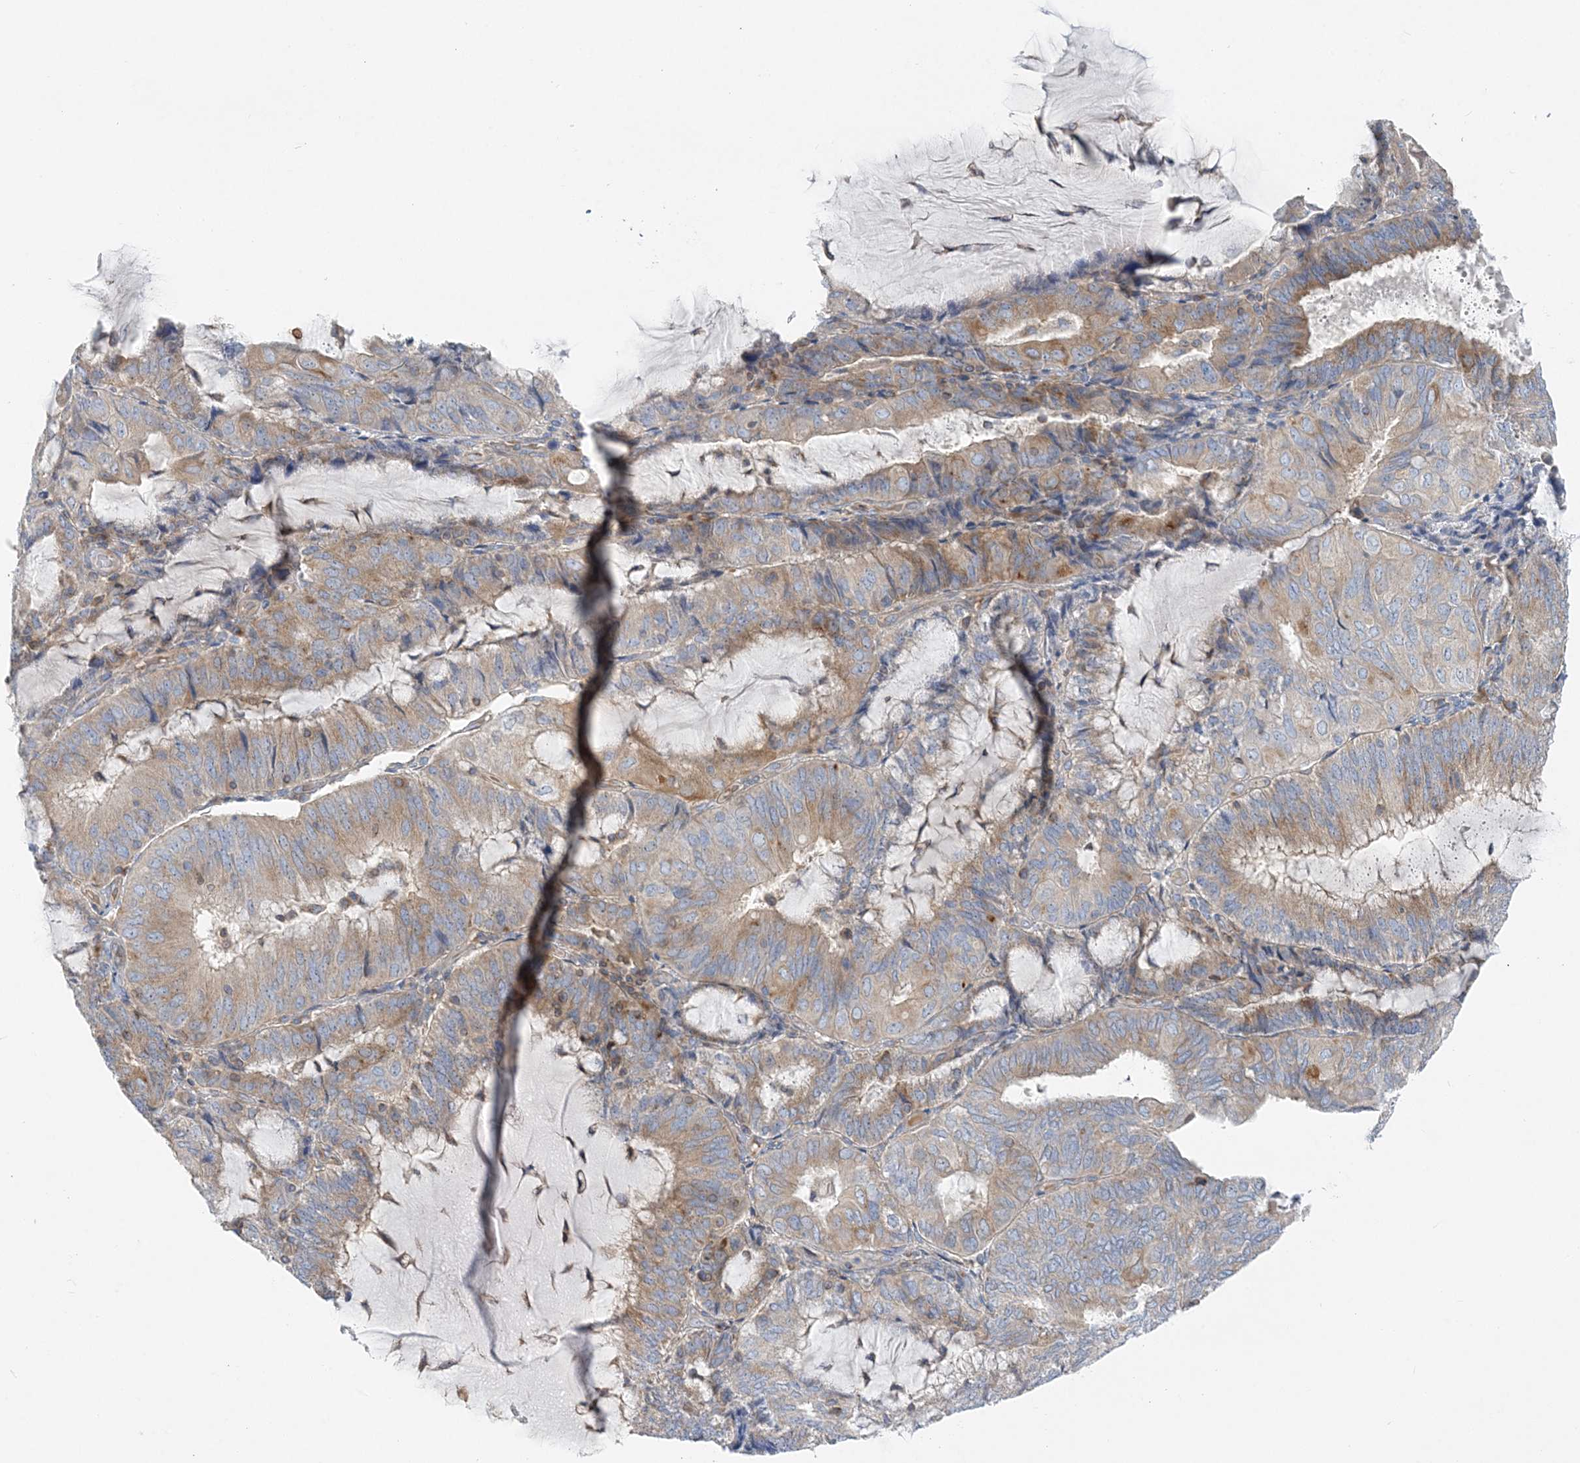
{"staining": {"intensity": "moderate", "quantity": "25%-75%", "location": "cytoplasmic/membranous"}, "tissue": "endometrial cancer", "cell_type": "Tumor cells", "image_type": "cancer", "snomed": [{"axis": "morphology", "description": "Adenocarcinoma, NOS"}, {"axis": "topography", "description": "Endometrium"}], "caption": "An immunohistochemistry (IHC) histopathology image of neoplastic tissue is shown. Protein staining in brown labels moderate cytoplasmic/membranous positivity in endometrial cancer (adenocarcinoma) within tumor cells.", "gene": "FAM114A2", "patient": {"sex": "female", "age": 81}}